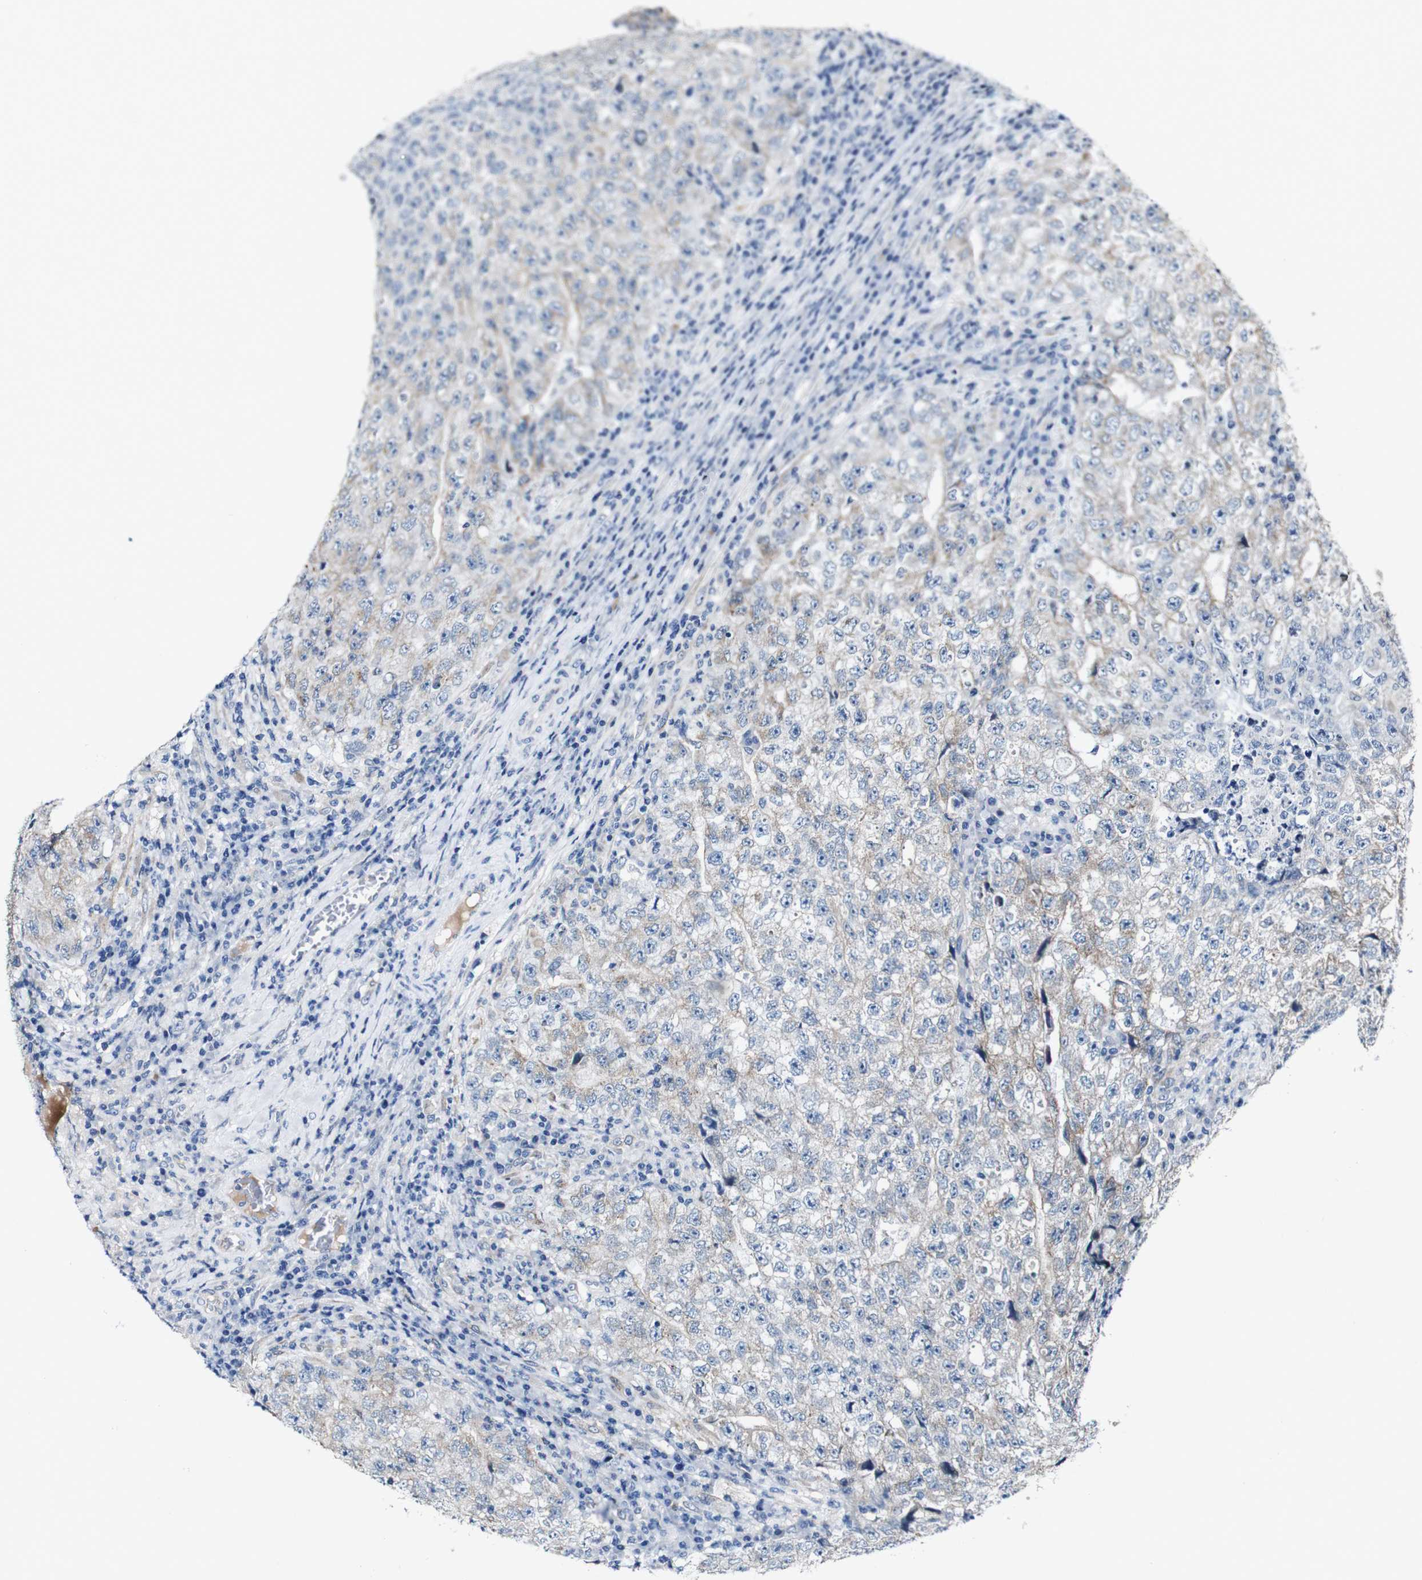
{"staining": {"intensity": "weak", "quantity": "<25%", "location": "cytoplasmic/membranous"}, "tissue": "testis cancer", "cell_type": "Tumor cells", "image_type": "cancer", "snomed": [{"axis": "morphology", "description": "Necrosis, NOS"}, {"axis": "morphology", "description": "Carcinoma, Embryonal, NOS"}, {"axis": "topography", "description": "Testis"}], "caption": "IHC of human embryonal carcinoma (testis) exhibits no staining in tumor cells.", "gene": "GRAMD1A", "patient": {"sex": "male", "age": 19}}